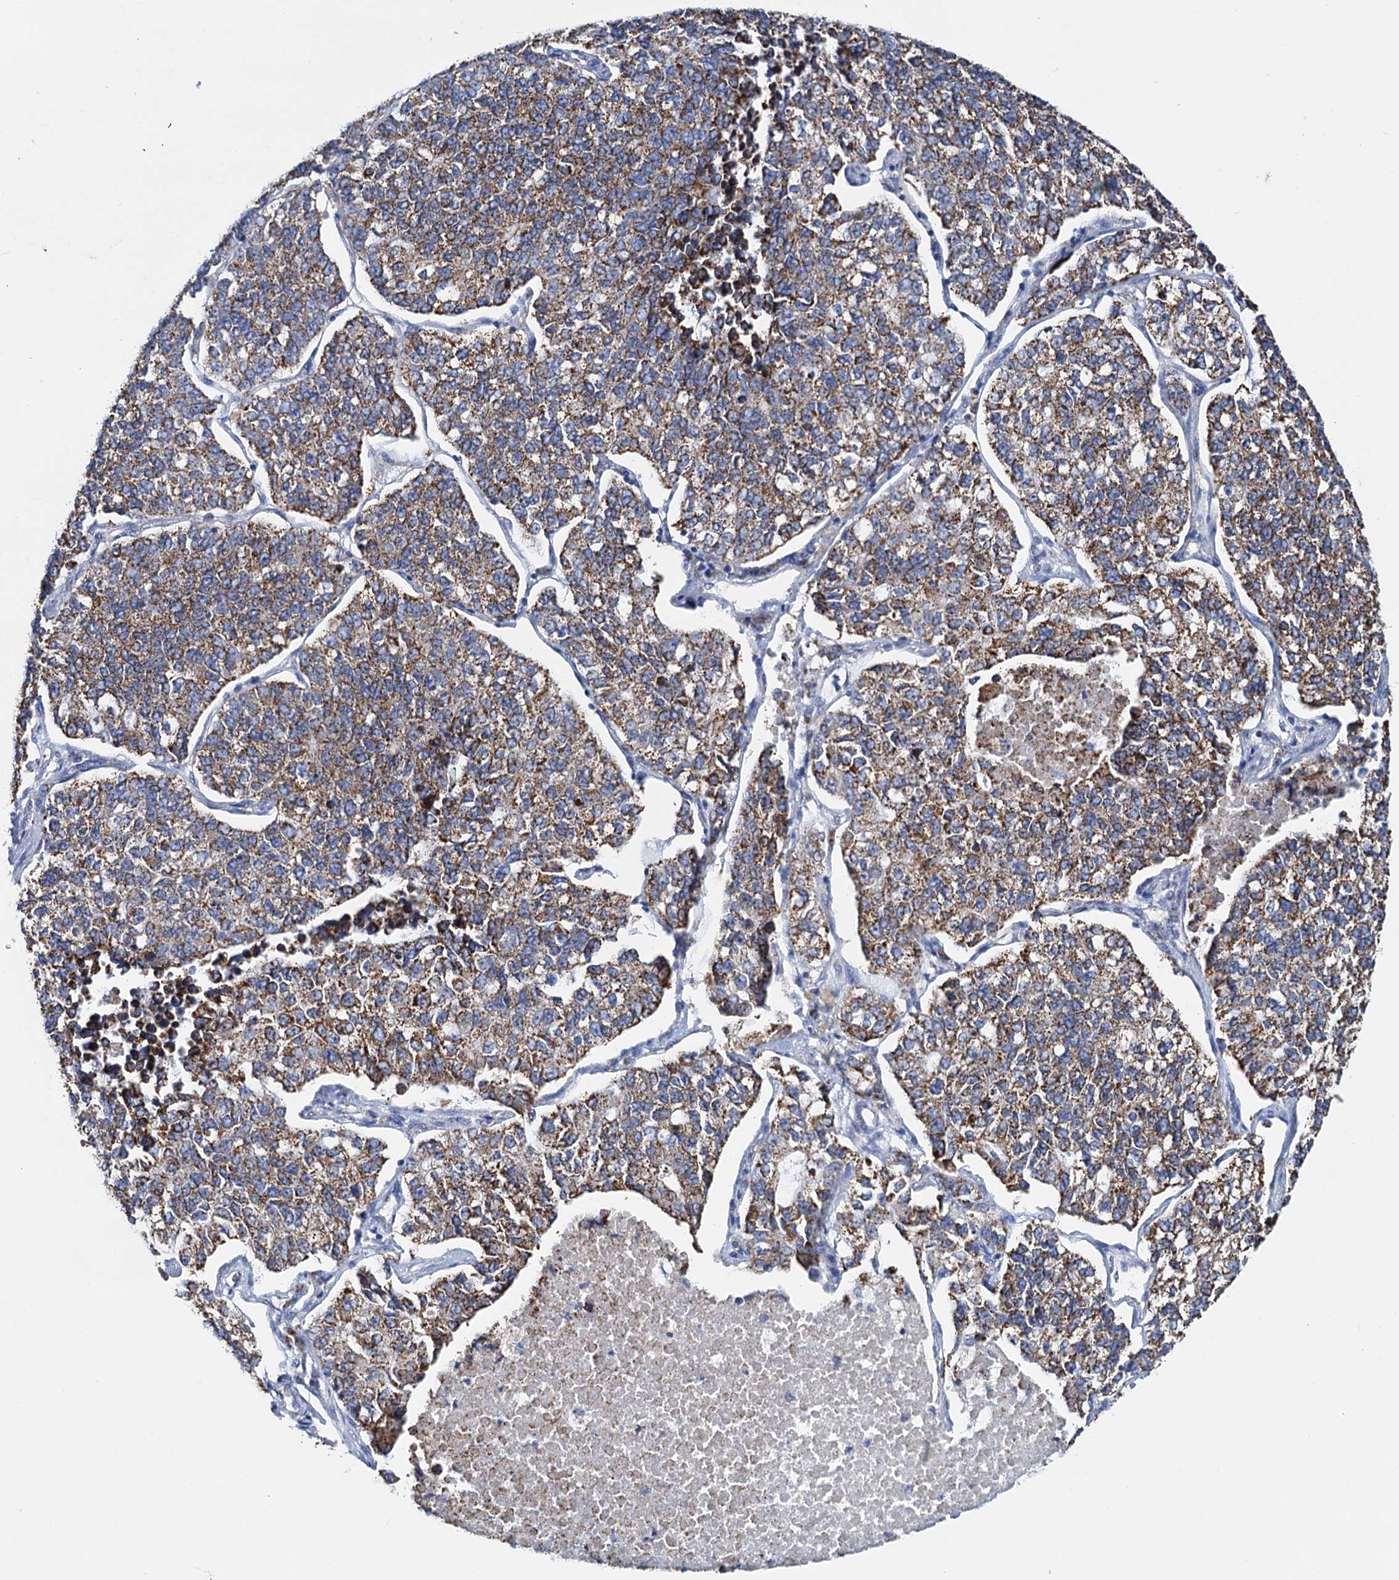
{"staining": {"intensity": "strong", "quantity": ">75%", "location": "cytoplasmic/membranous"}, "tissue": "lung cancer", "cell_type": "Tumor cells", "image_type": "cancer", "snomed": [{"axis": "morphology", "description": "Adenocarcinoma, NOS"}, {"axis": "topography", "description": "Lung"}], "caption": "Protein analysis of lung cancer (adenocarcinoma) tissue exhibits strong cytoplasmic/membranous expression in about >75% of tumor cells.", "gene": "C2CD3", "patient": {"sex": "male", "age": 49}}